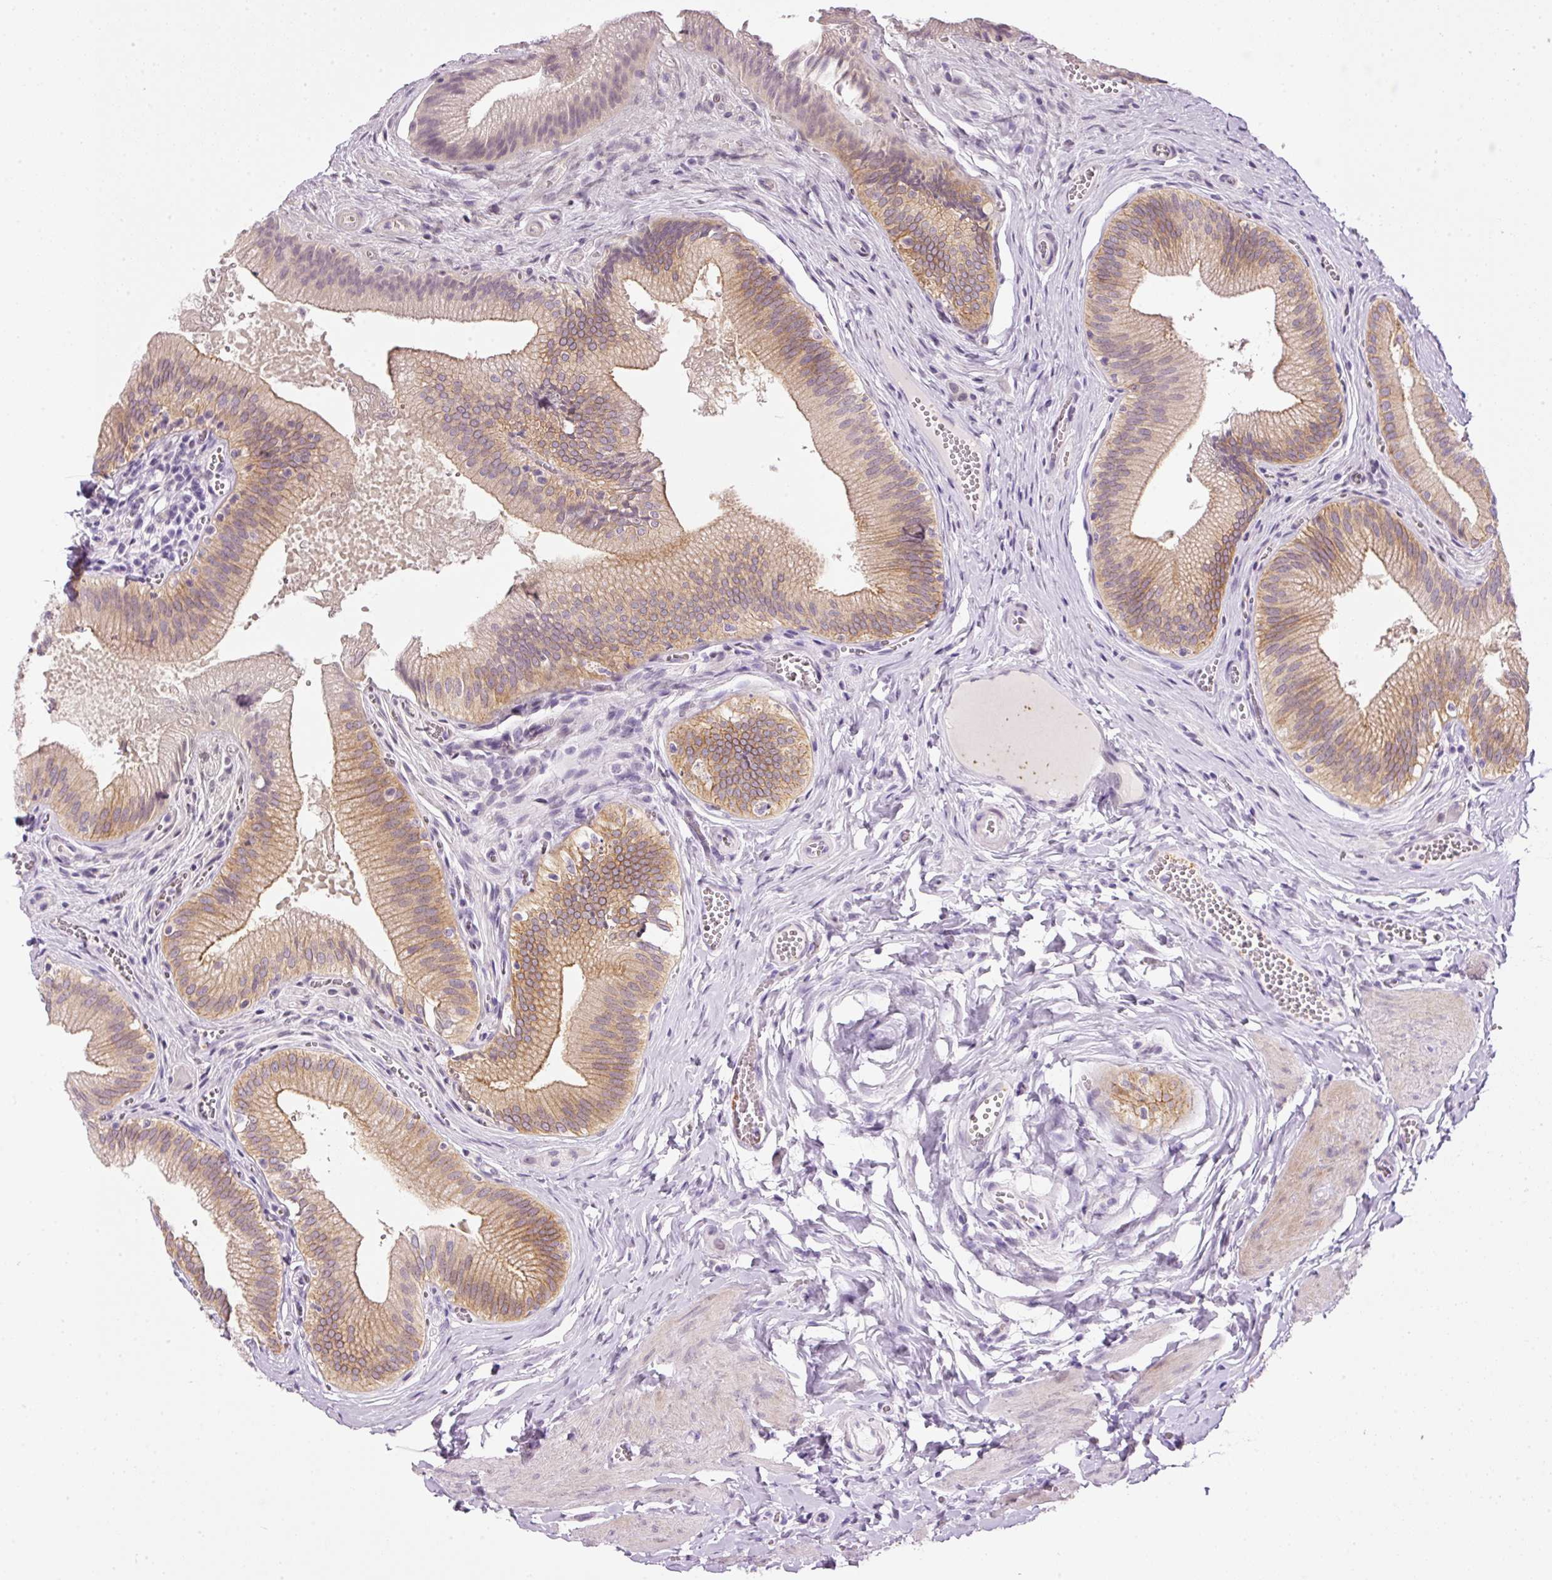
{"staining": {"intensity": "moderate", "quantity": ">75%", "location": "cytoplasmic/membranous"}, "tissue": "gallbladder", "cell_type": "Glandular cells", "image_type": "normal", "snomed": [{"axis": "morphology", "description": "Normal tissue, NOS"}, {"axis": "topography", "description": "Gallbladder"}], "caption": "High-magnification brightfield microscopy of unremarkable gallbladder stained with DAB (brown) and counterstained with hematoxylin (blue). glandular cells exhibit moderate cytoplasmic/membranous expression is identified in approximately>75% of cells. (Brightfield microscopy of DAB IHC at high magnification).", "gene": "SRC", "patient": {"sex": "male", "age": 17}}